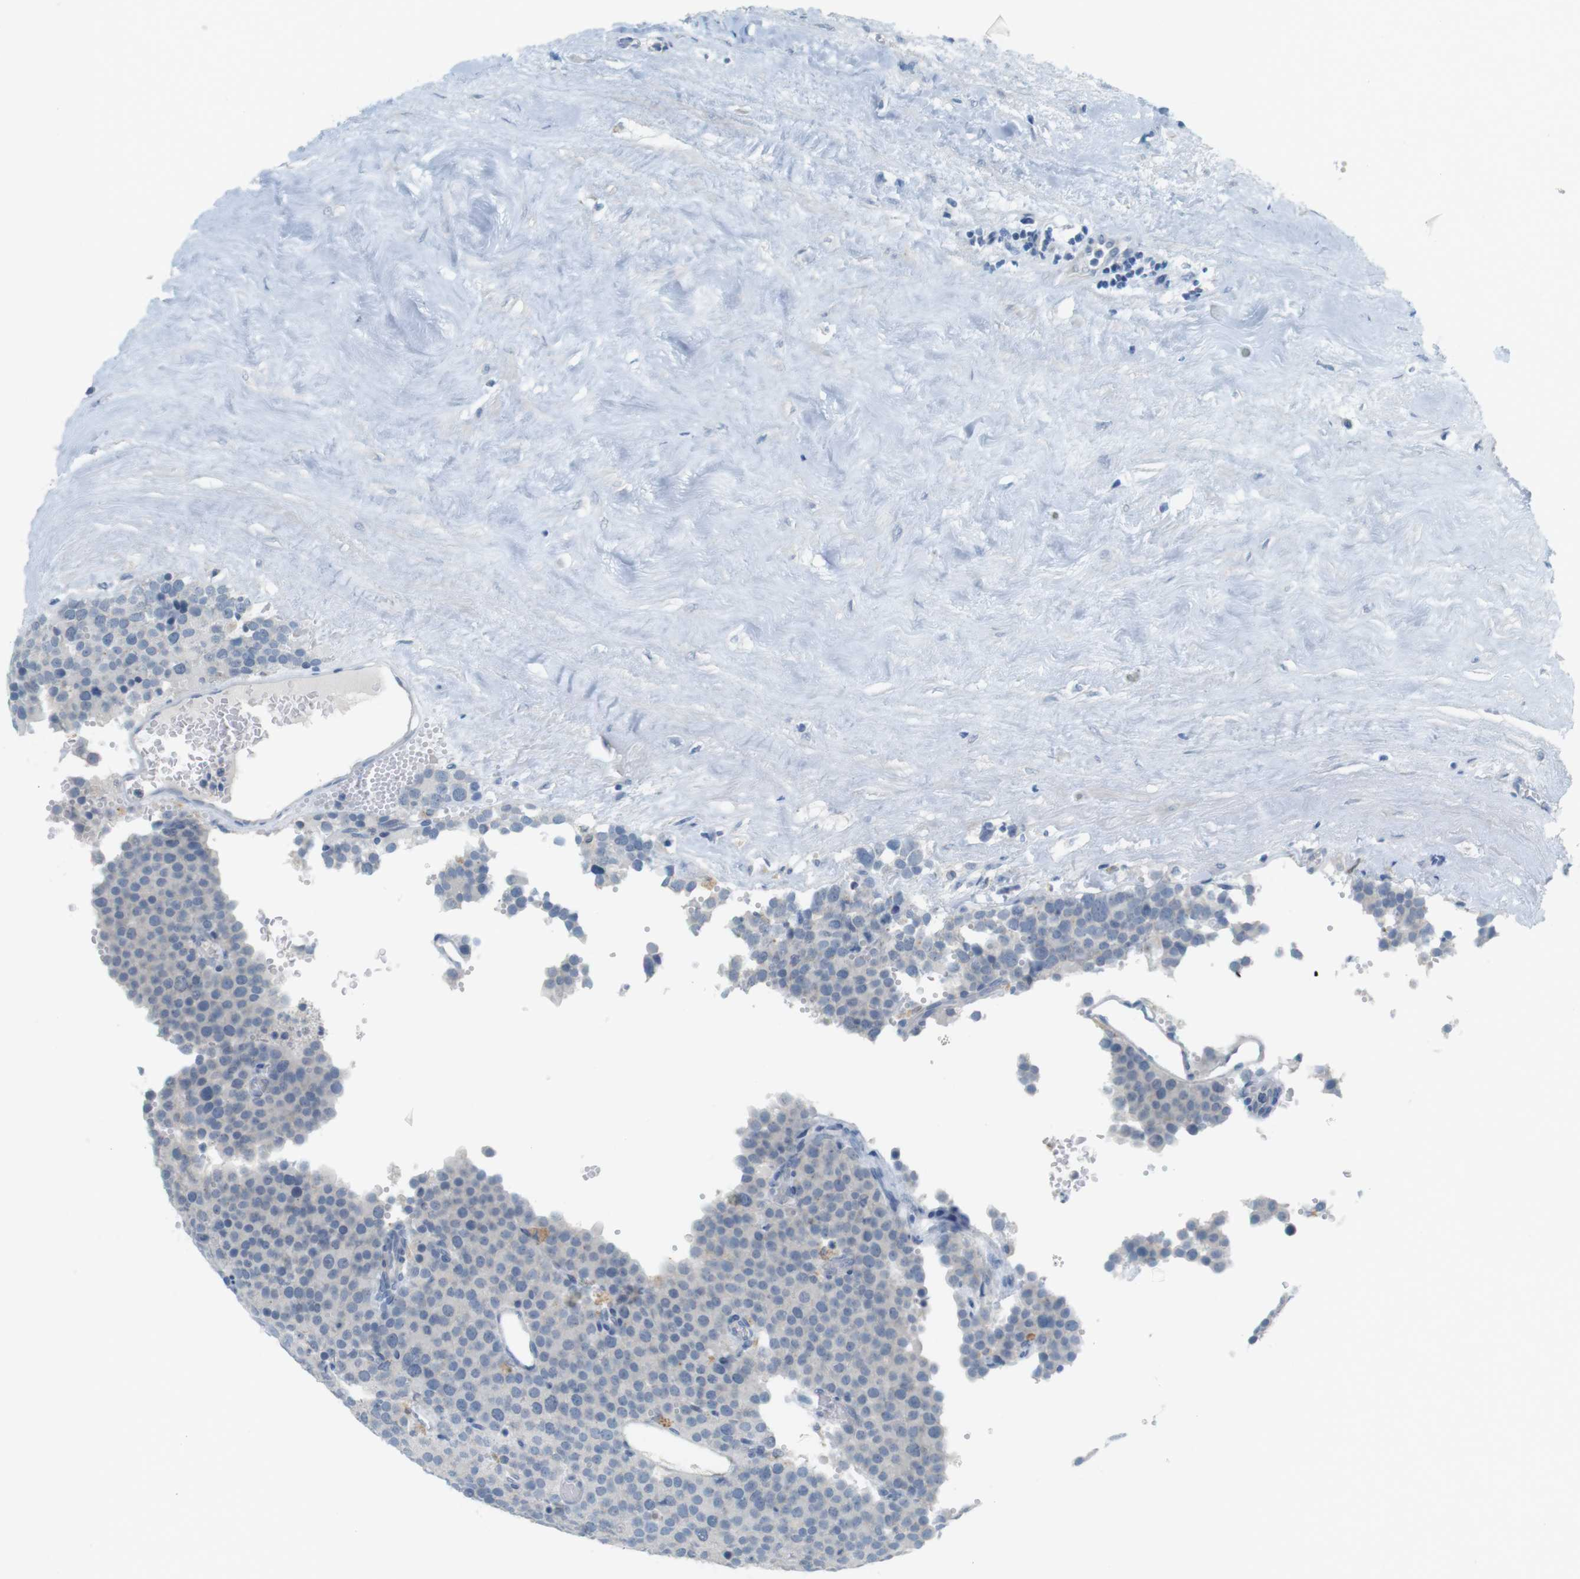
{"staining": {"intensity": "negative", "quantity": "none", "location": "none"}, "tissue": "testis cancer", "cell_type": "Tumor cells", "image_type": "cancer", "snomed": [{"axis": "morphology", "description": "Normal tissue, NOS"}, {"axis": "morphology", "description": "Seminoma, NOS"}, {"axis": "topography", "description": "Testis"}], "caption": "High power microscopy histopathology image of an immunohistochemistry histopathology image of testis cancer, revealing no significant positivity in tumor cells.", "gene": "MUC5B", "patient": {"sex": "male", "age": 71}}